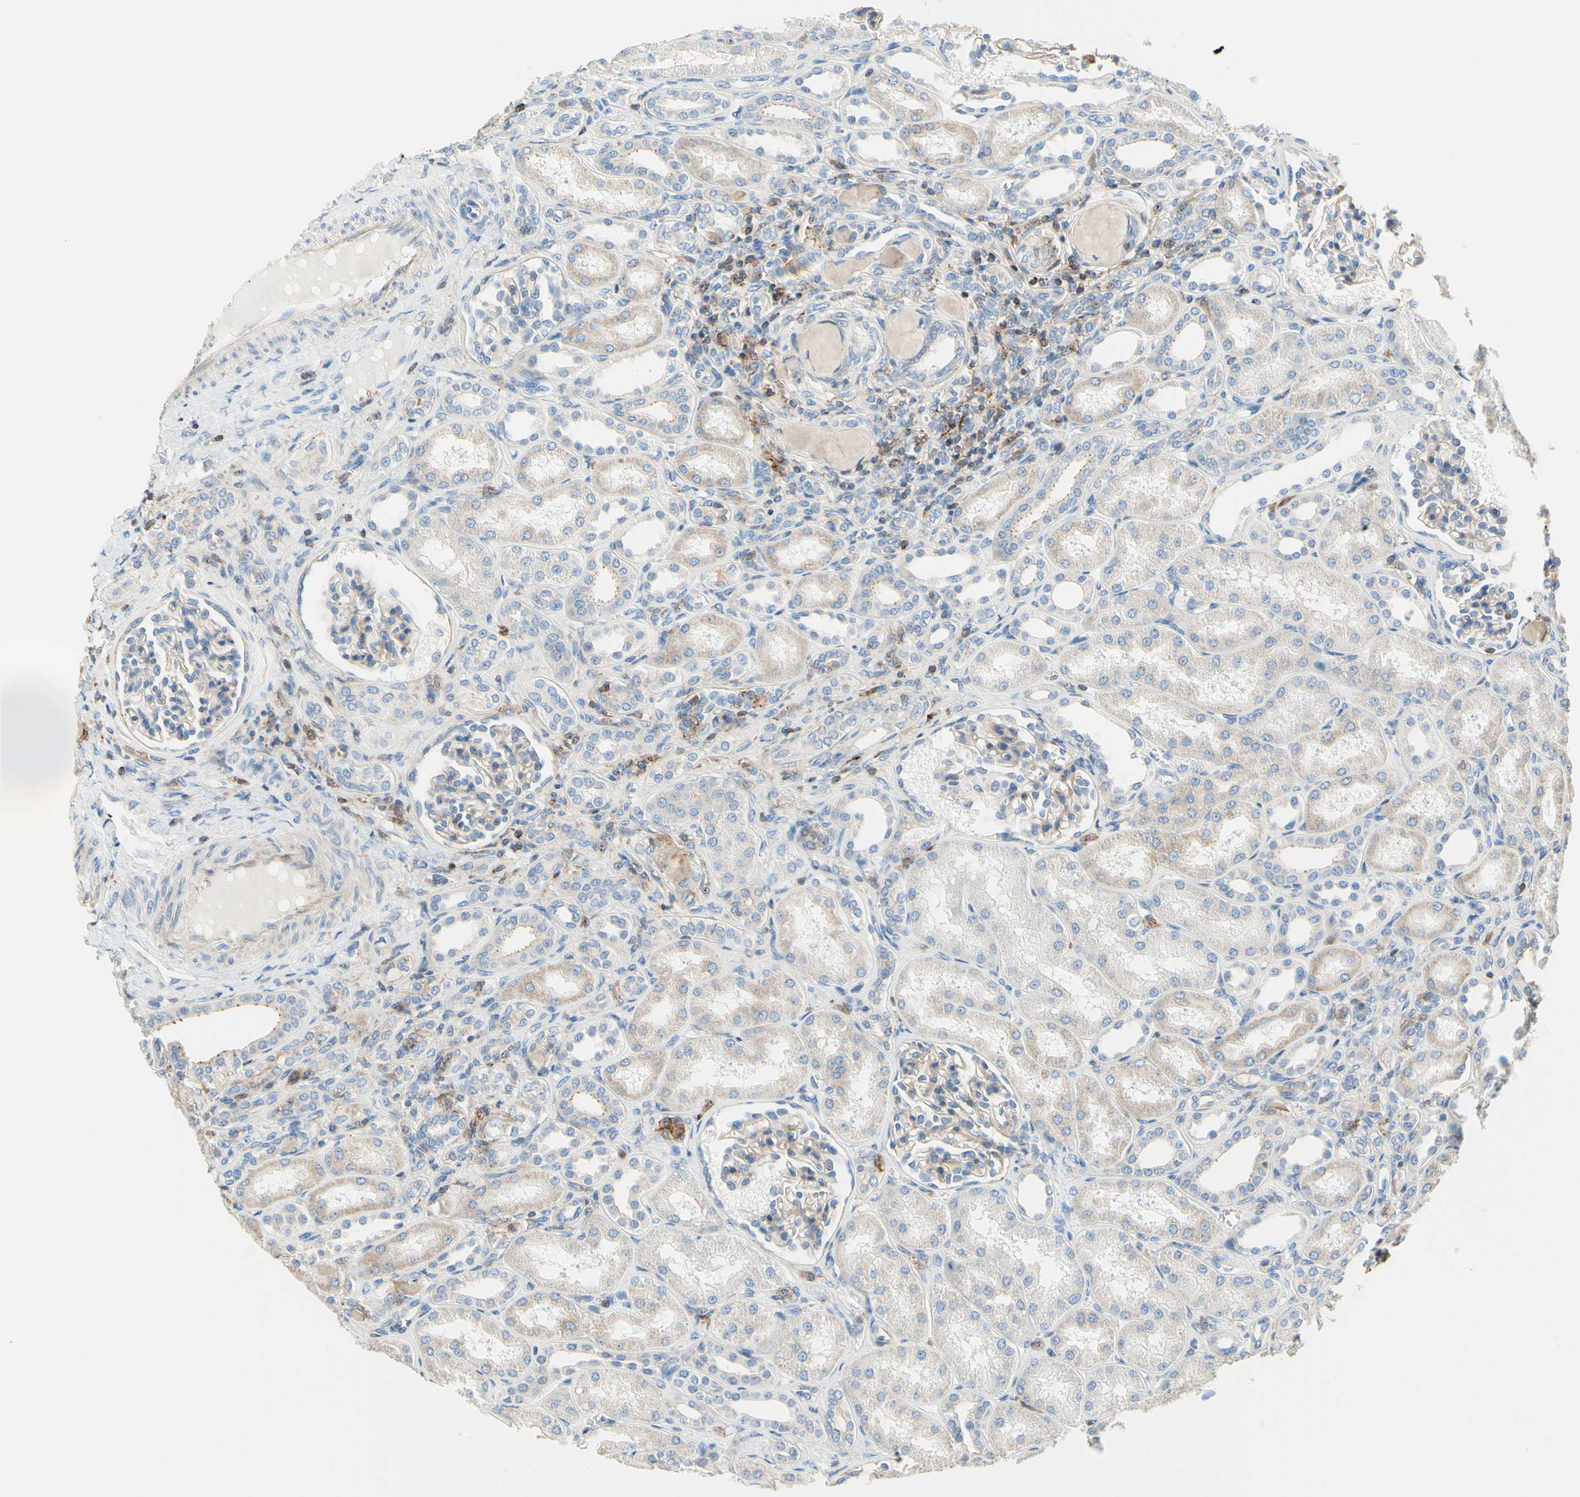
{"staining": {"intensity": "weak", "quantity": ">75%", "location": "cytoplasmic/membranous"}, "tissue": "kidney", "cell_type": "Cells in glomeruli", "image_type": "normal", "snomed": [{"axis": "morphology", "description": "Normal tissue, NOS"}, {"axis": "topography", "description": "Kidney"}], "caption": "Immunohistochemistry of unremarkable kidney exhibits low levels of weak cytoplasmic/membranous staining in about >75% of cells in glomeruli. Immunohistochemistry (ihc) stains the protein of interest in brown and the nuclei are stained blue.", "gene": "SEMA4C", "patient": {"sex": "male", "age": 7}}